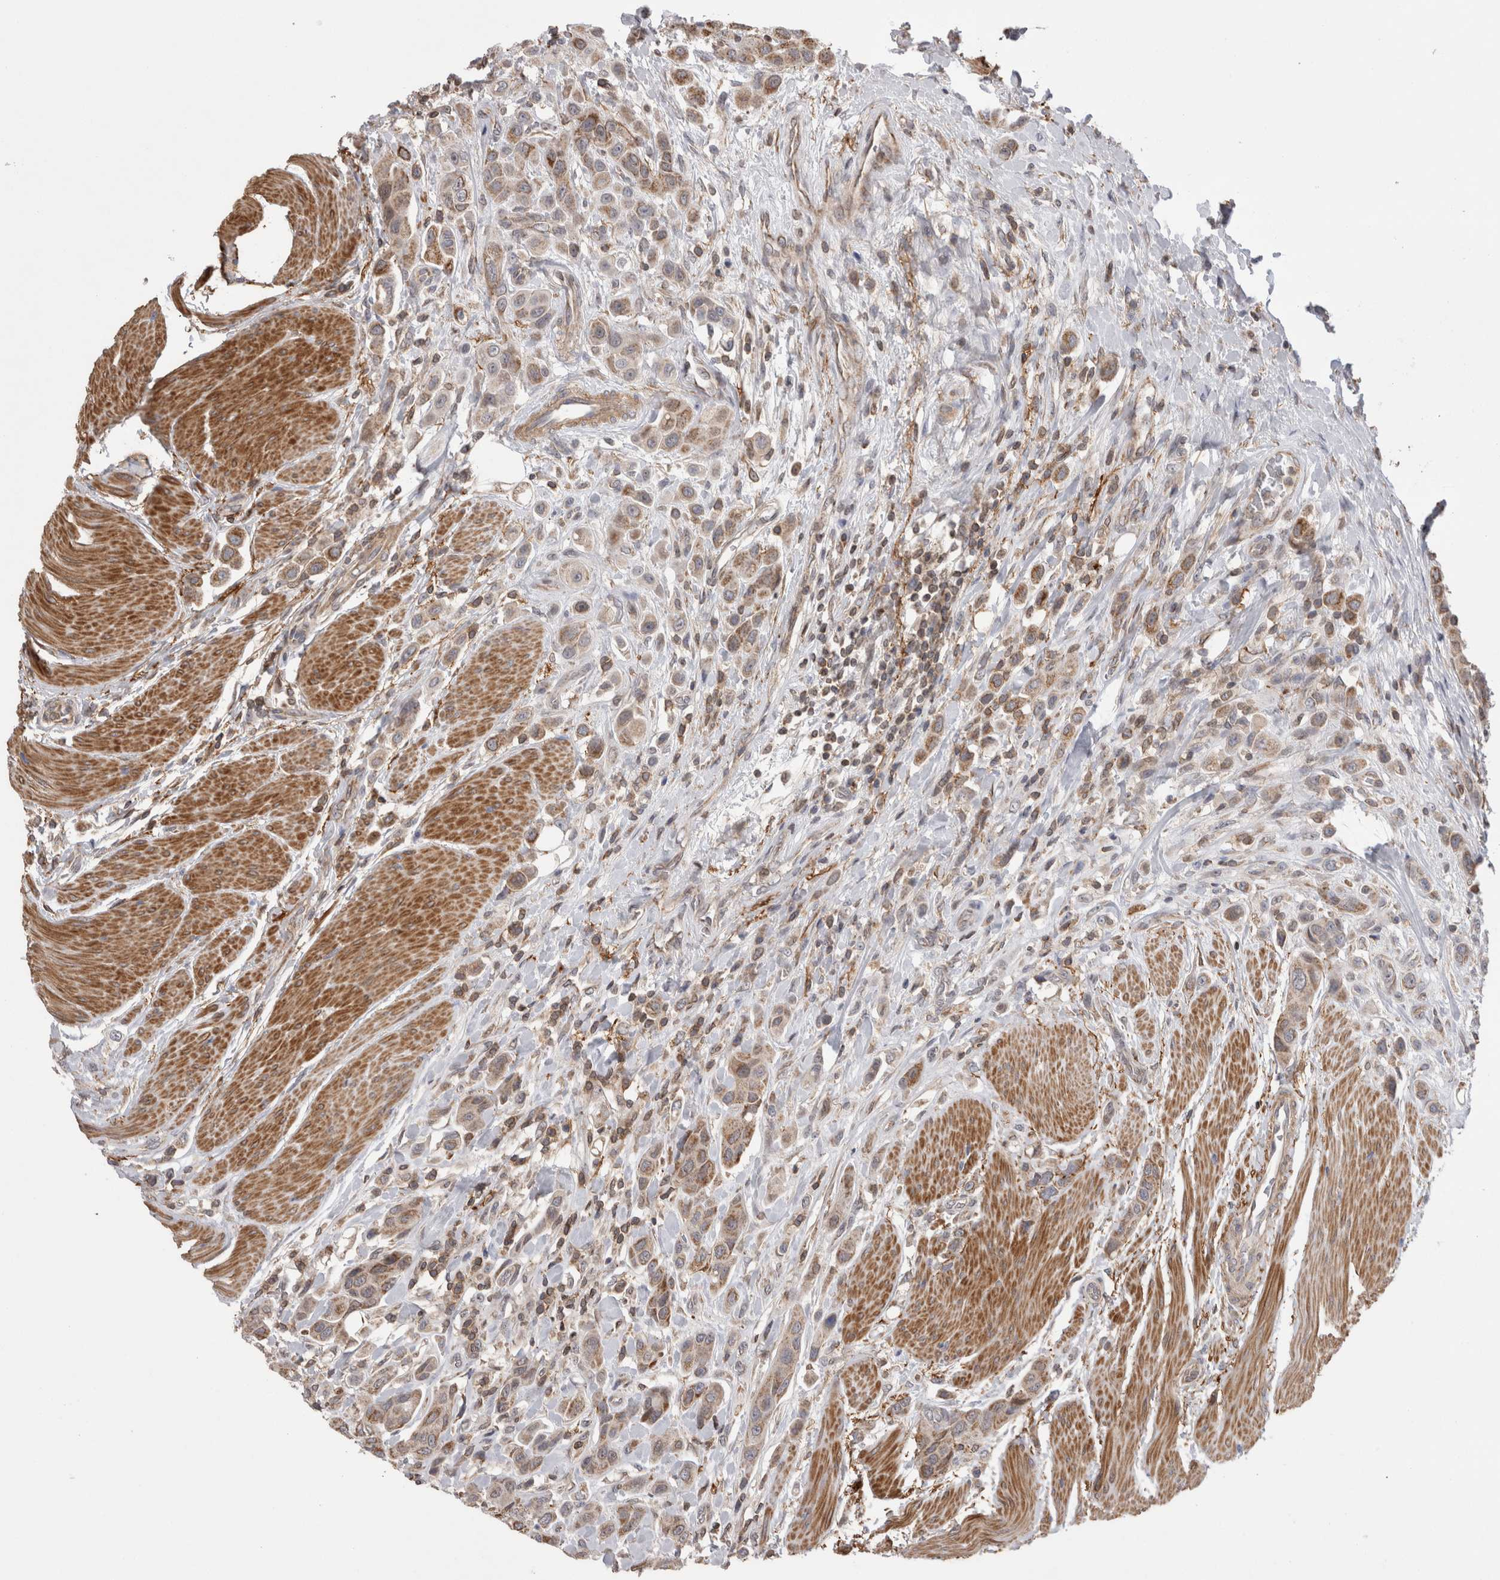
{"staining": {"intensity": "moderate", "quantity": "25%-75%", "location": "cytoplasmic/membranous"}, "tissue": "urothelial cancer", "cell_type": "Tumor cells", "image_type": "cancer", "snomed": [{"axis": "morphology", "description": "Urothelial carcinoma, High grade"}, {"axis": "topography", "description": "Urinary bladder"}], "caption": "Urothelial carcinoma (high-grade) was stained to show a protein in brown. There is medium levels of moderate cytoplasmic/membranous staining in approximately 25%-75% of tumor cells.", "gene": "DARS2", "patient": {"sex": "male", "age": 50}}